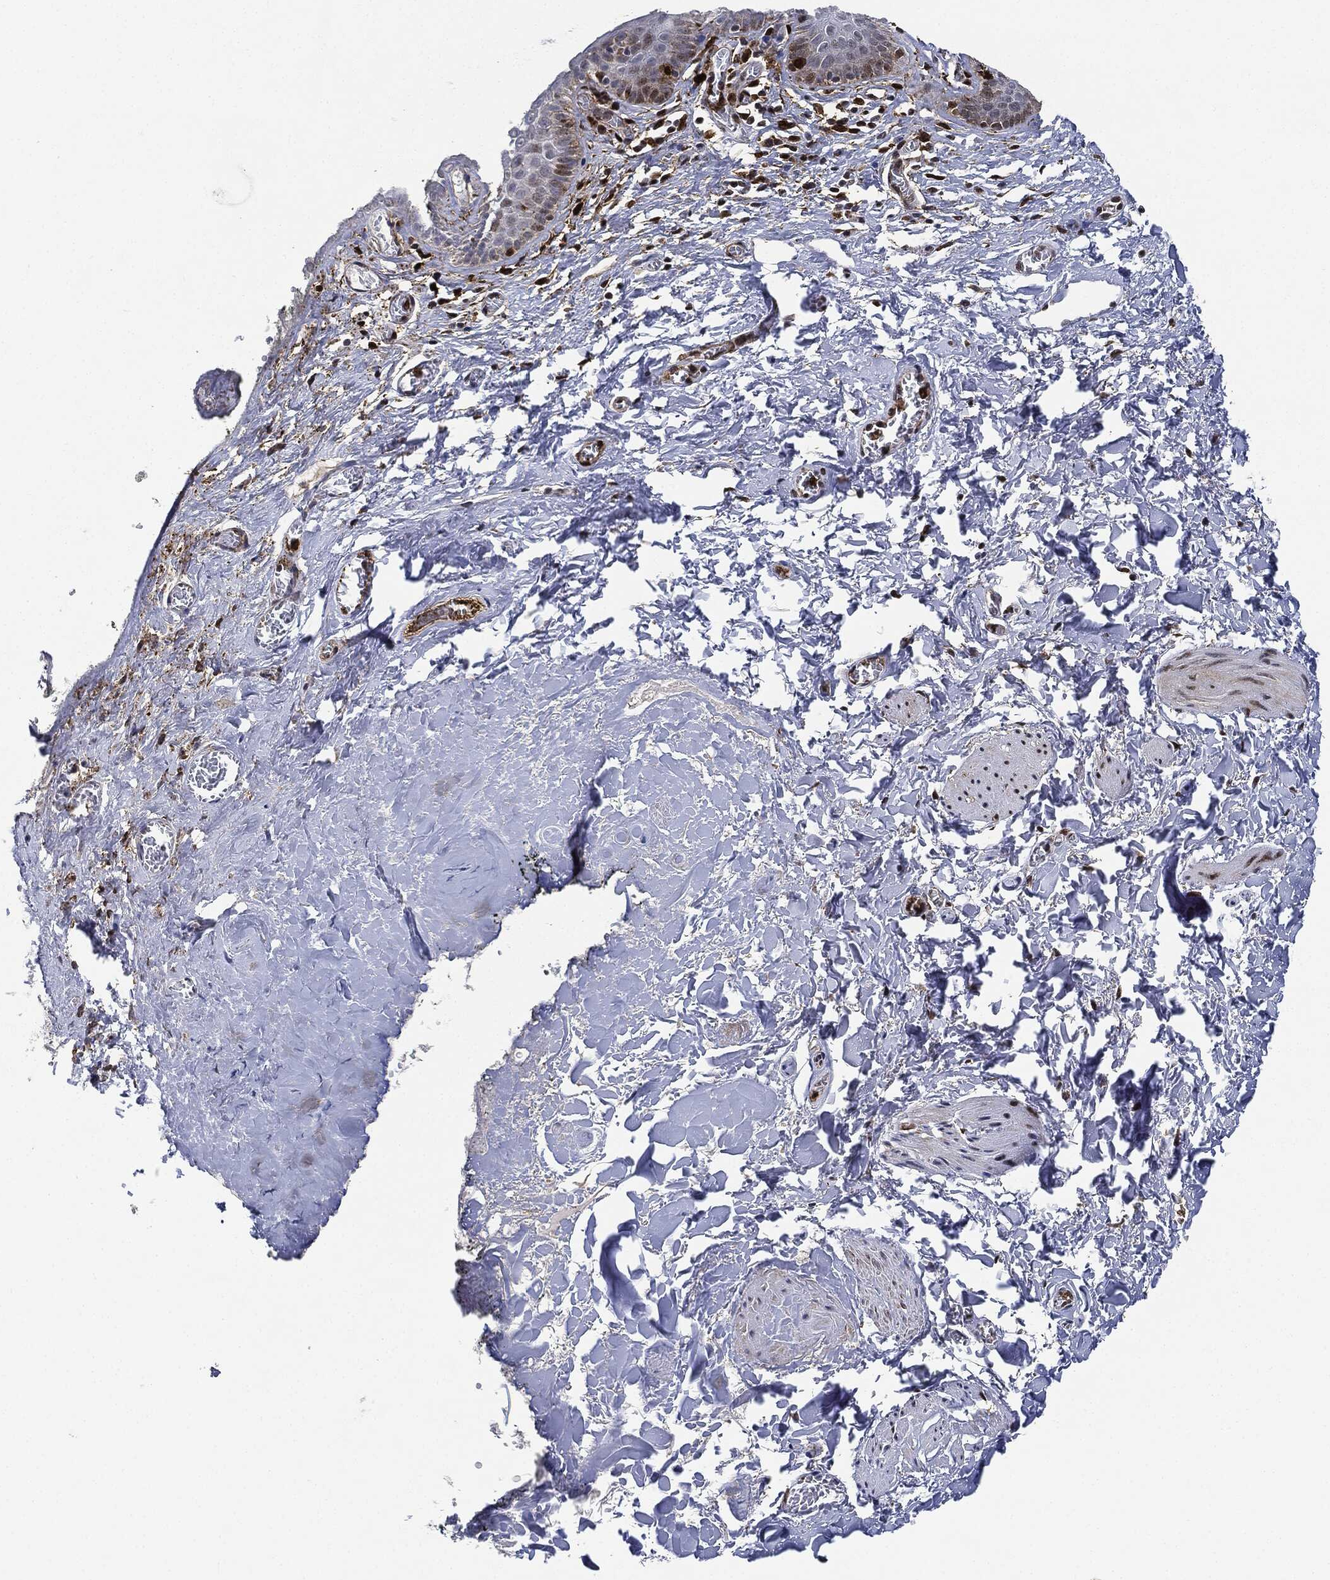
{"staining": {"intensity": "moderate", "quantity": "<25%", "location": "nuclear"}, "tissue": "skin", "cell_type": "Epidermal cells", "image_type": "normal", "snomed": [{"axis": "morphology", "description": "Normal tissue, NOS"}, {"axis": "topography", "description": "Vulva"}, {"axis": "topography", "description": "Peripheral nerve tissue"}], "caption": "Protein analysis of benign skin exhibits moderate nuclear staining in about <25% of epidermal cells. Using DAB (3,3'-diaminobenzidine) (brown) and hematoxylin (blue) stains, captured at high magnification using brightfield microscopy.", "gene": "NANOS3", "patient": {"sex": "female", "age": 66}}